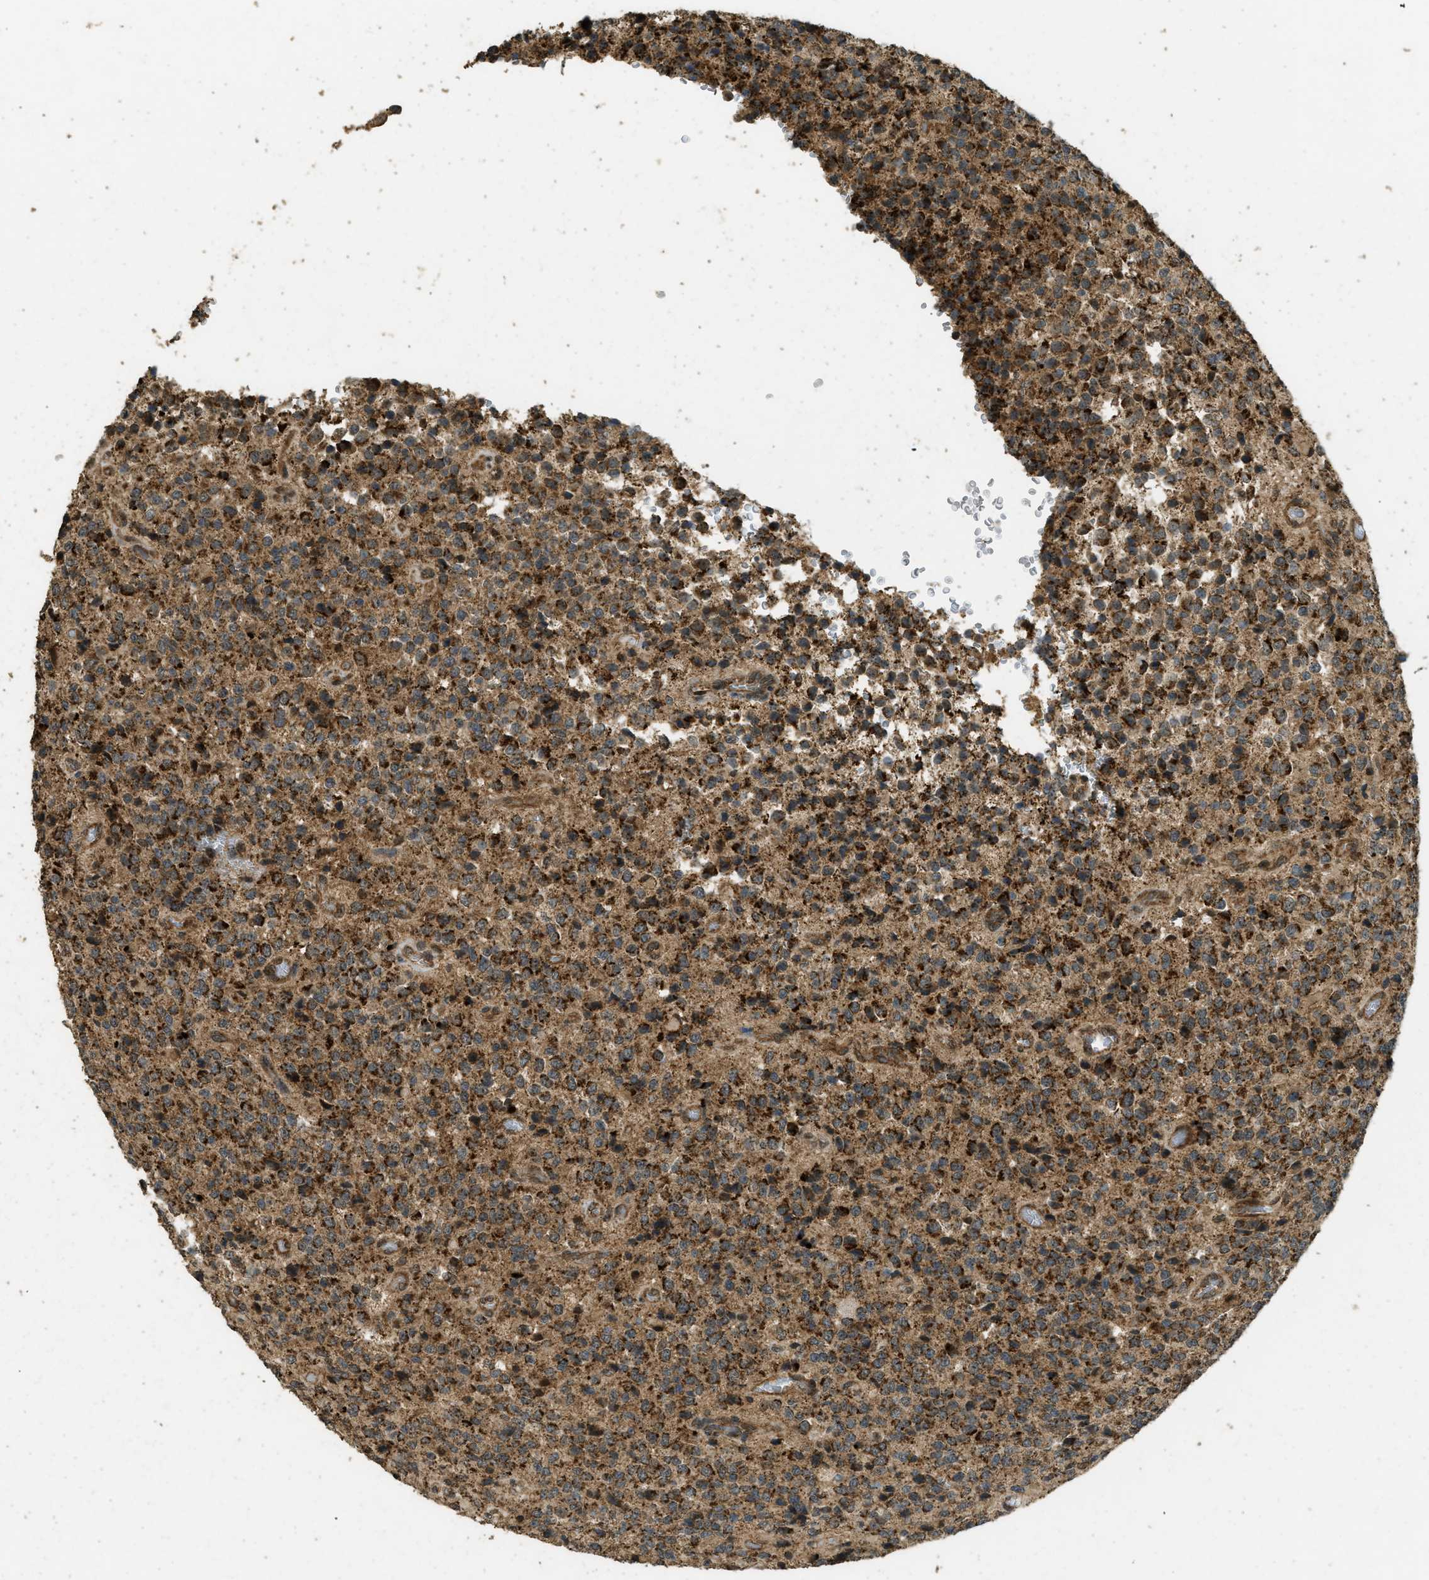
{"staining": {"intensity": "moderate", "quantity": ">75%", "location": "cytoplasmic/membranous"}, "tissue": "glioma", "cell_type": "Tumor cells", "image_type": "cancer", "snomed": [{"axis": "morphology", "description": "Glioma, malignant, High grade"}, {"axis": "topography", "description": "pancreas cauda"}], "caption": "Glioma stained with a brown dye reveals moderate cytoplasmic/membranous positive staining in about >75% of tumor cells.", "gene": "CTPS1", "patient": {"sex": "male", "age": 60}}